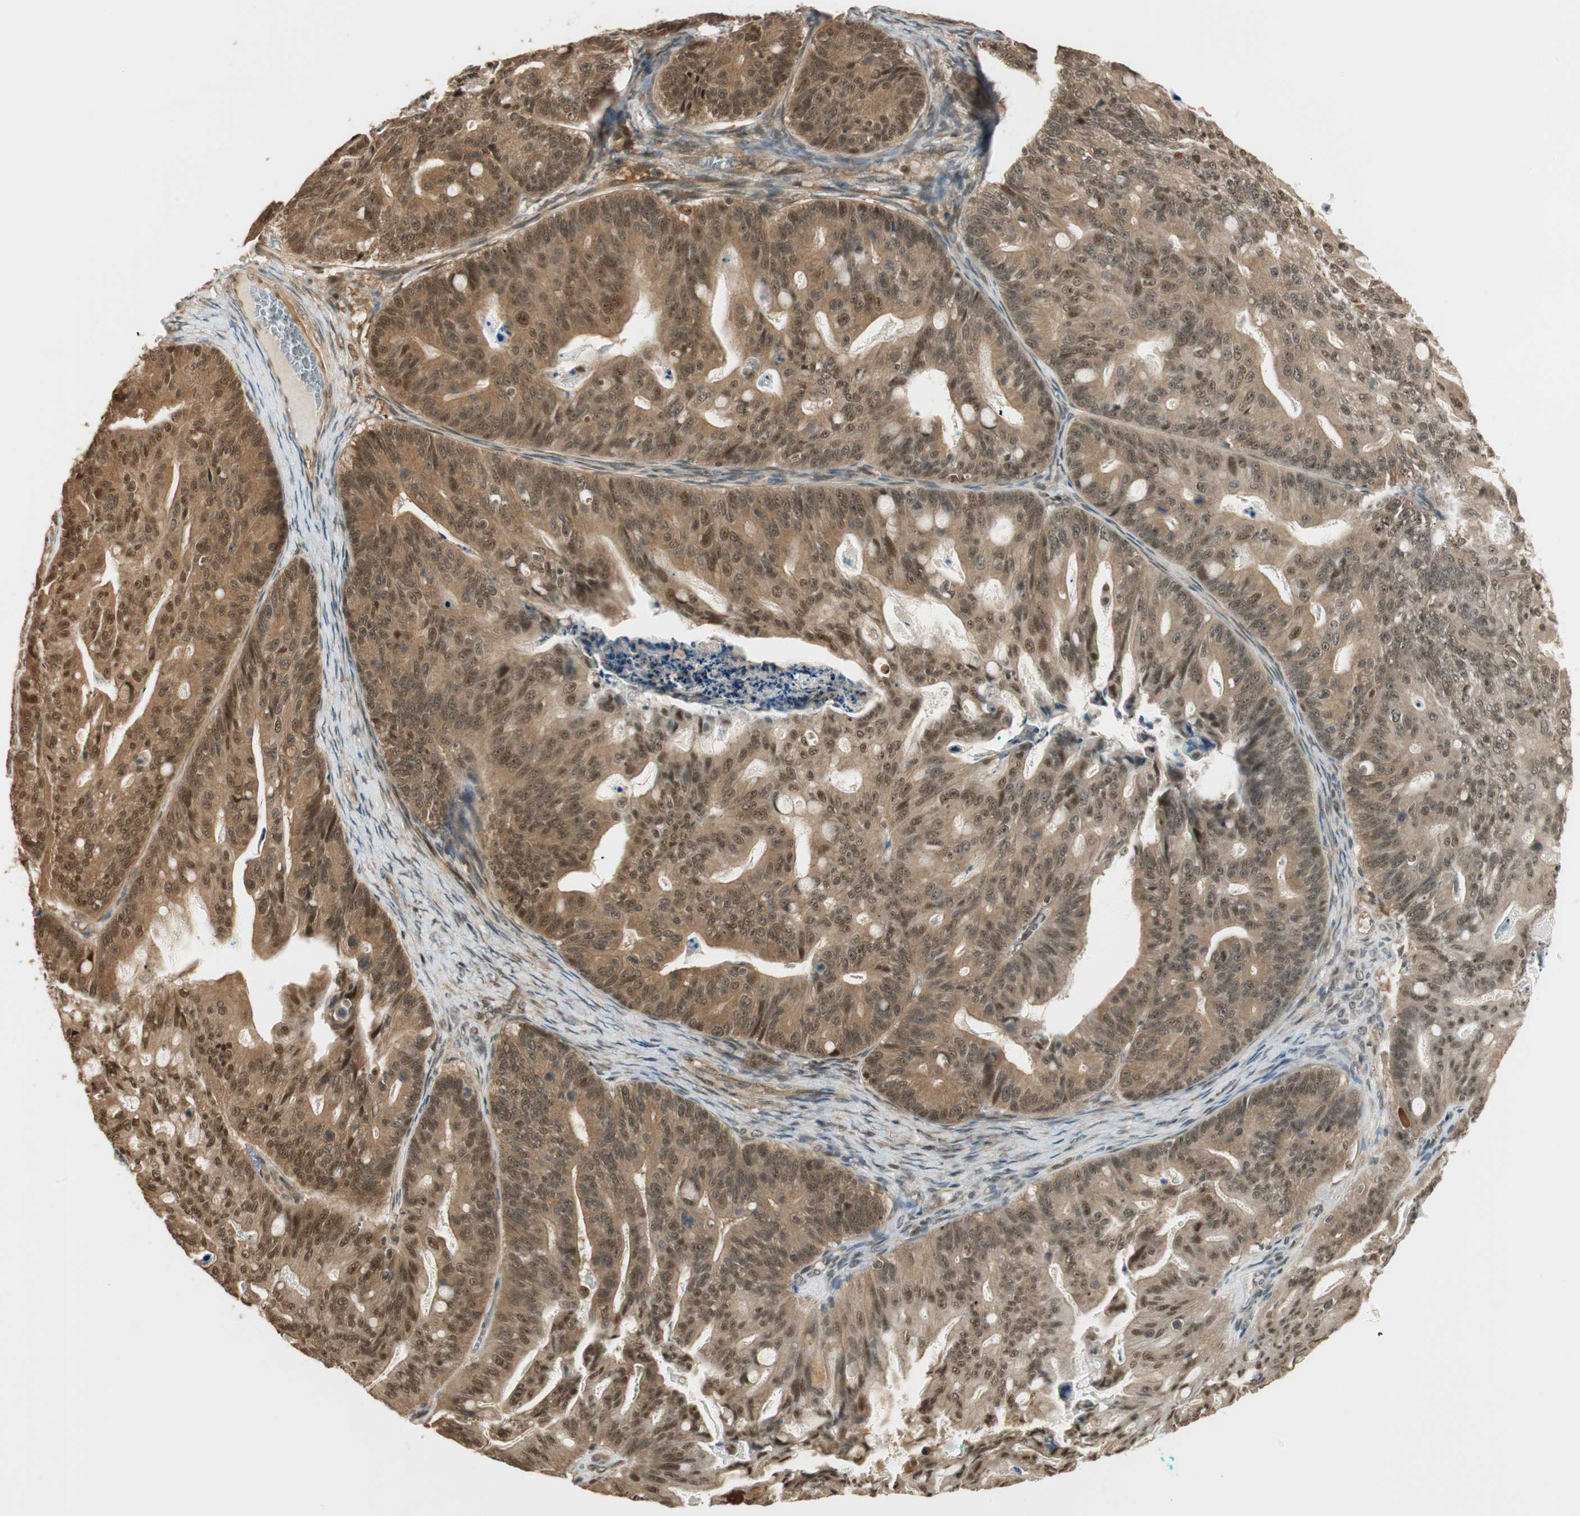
{"staining": {"intensity": "strong", "quantity": ">75%", "location": "cytoplasmic/membranous,nuclear"}, "tissue": "ovarian cancer", "cell_type": "Tumor cells", "image_type": "cancer", "snomed": [{"axis": "morphology", "description": "Cystadenocarcinoma, mucinous, NOS"}, {"axis": "topography", "description": "Ovary"}], "caption": "This is an image of immunohistochemistry staining of ovarian cancer, which shows strong expression in the cytoplasmic/membranous and nuclear of tumor cells.", "gene": "ZNF443", "patient": {"sex": "female", "age": 36}}